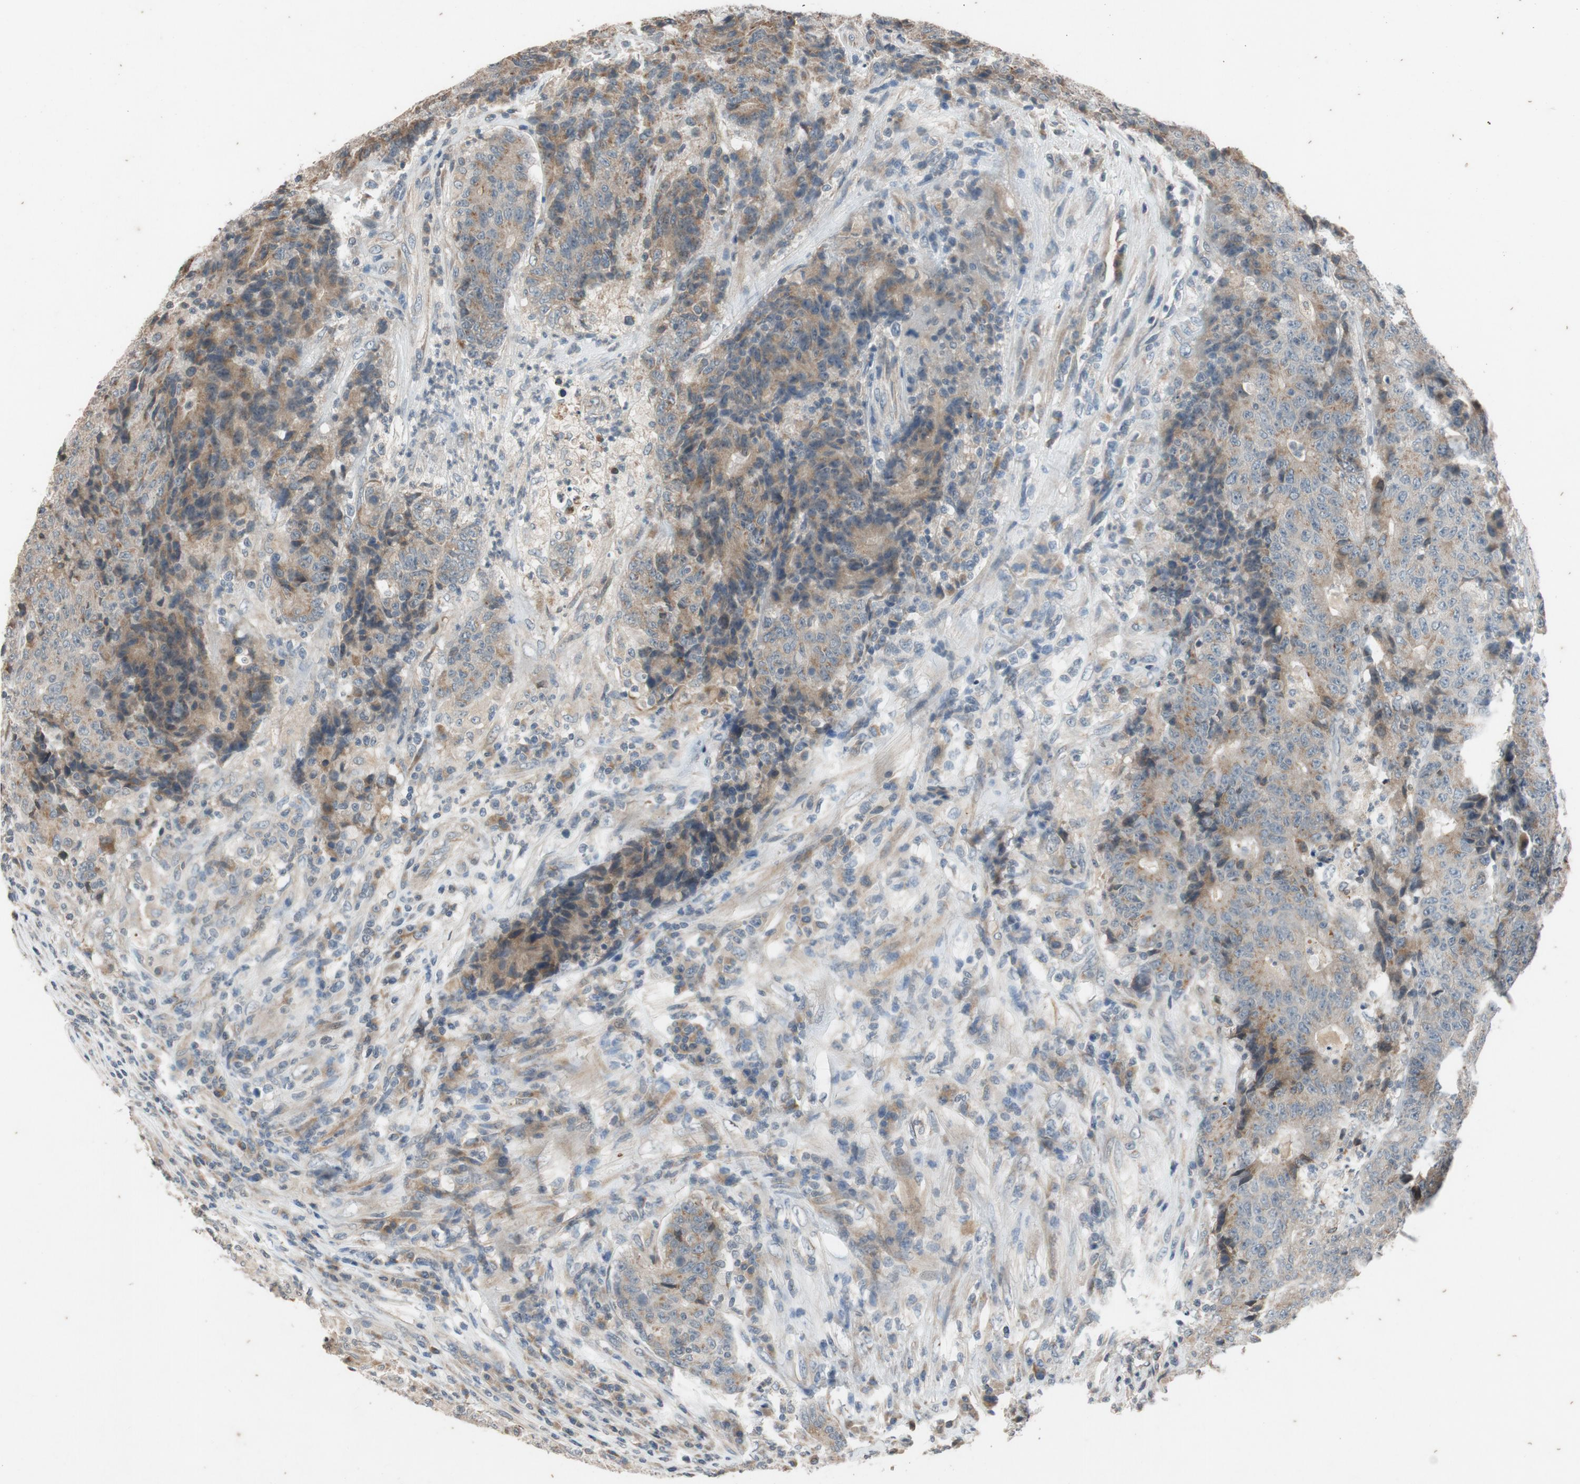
{"staining": {"intensity": "weak", "quantity": ">75%", "location": "cytoplasmic/membranous"}, "tissue": "colorectal cancer", "cell_type": "Tumor cells", "image_type": "cancer", "snomed": [{"axis": "morphology", "description": "Normal tissue, NOS"}, {"axis": "morphology", "description": "Adenocarcinoma, NOS"}, {"axis": "topography", "description": "Colon"}], "caption": "Immunohistochemistry (DAB (3,3'-diaminobenzidine)) staining of colorectal cancer (adenocarcinoma) demonstrates weak cytoplasmic/membranous protein positivity in about >75% of tumor cells.", "gene": "ATP2C1", "patient": {"sex": "female", "age": 75}}